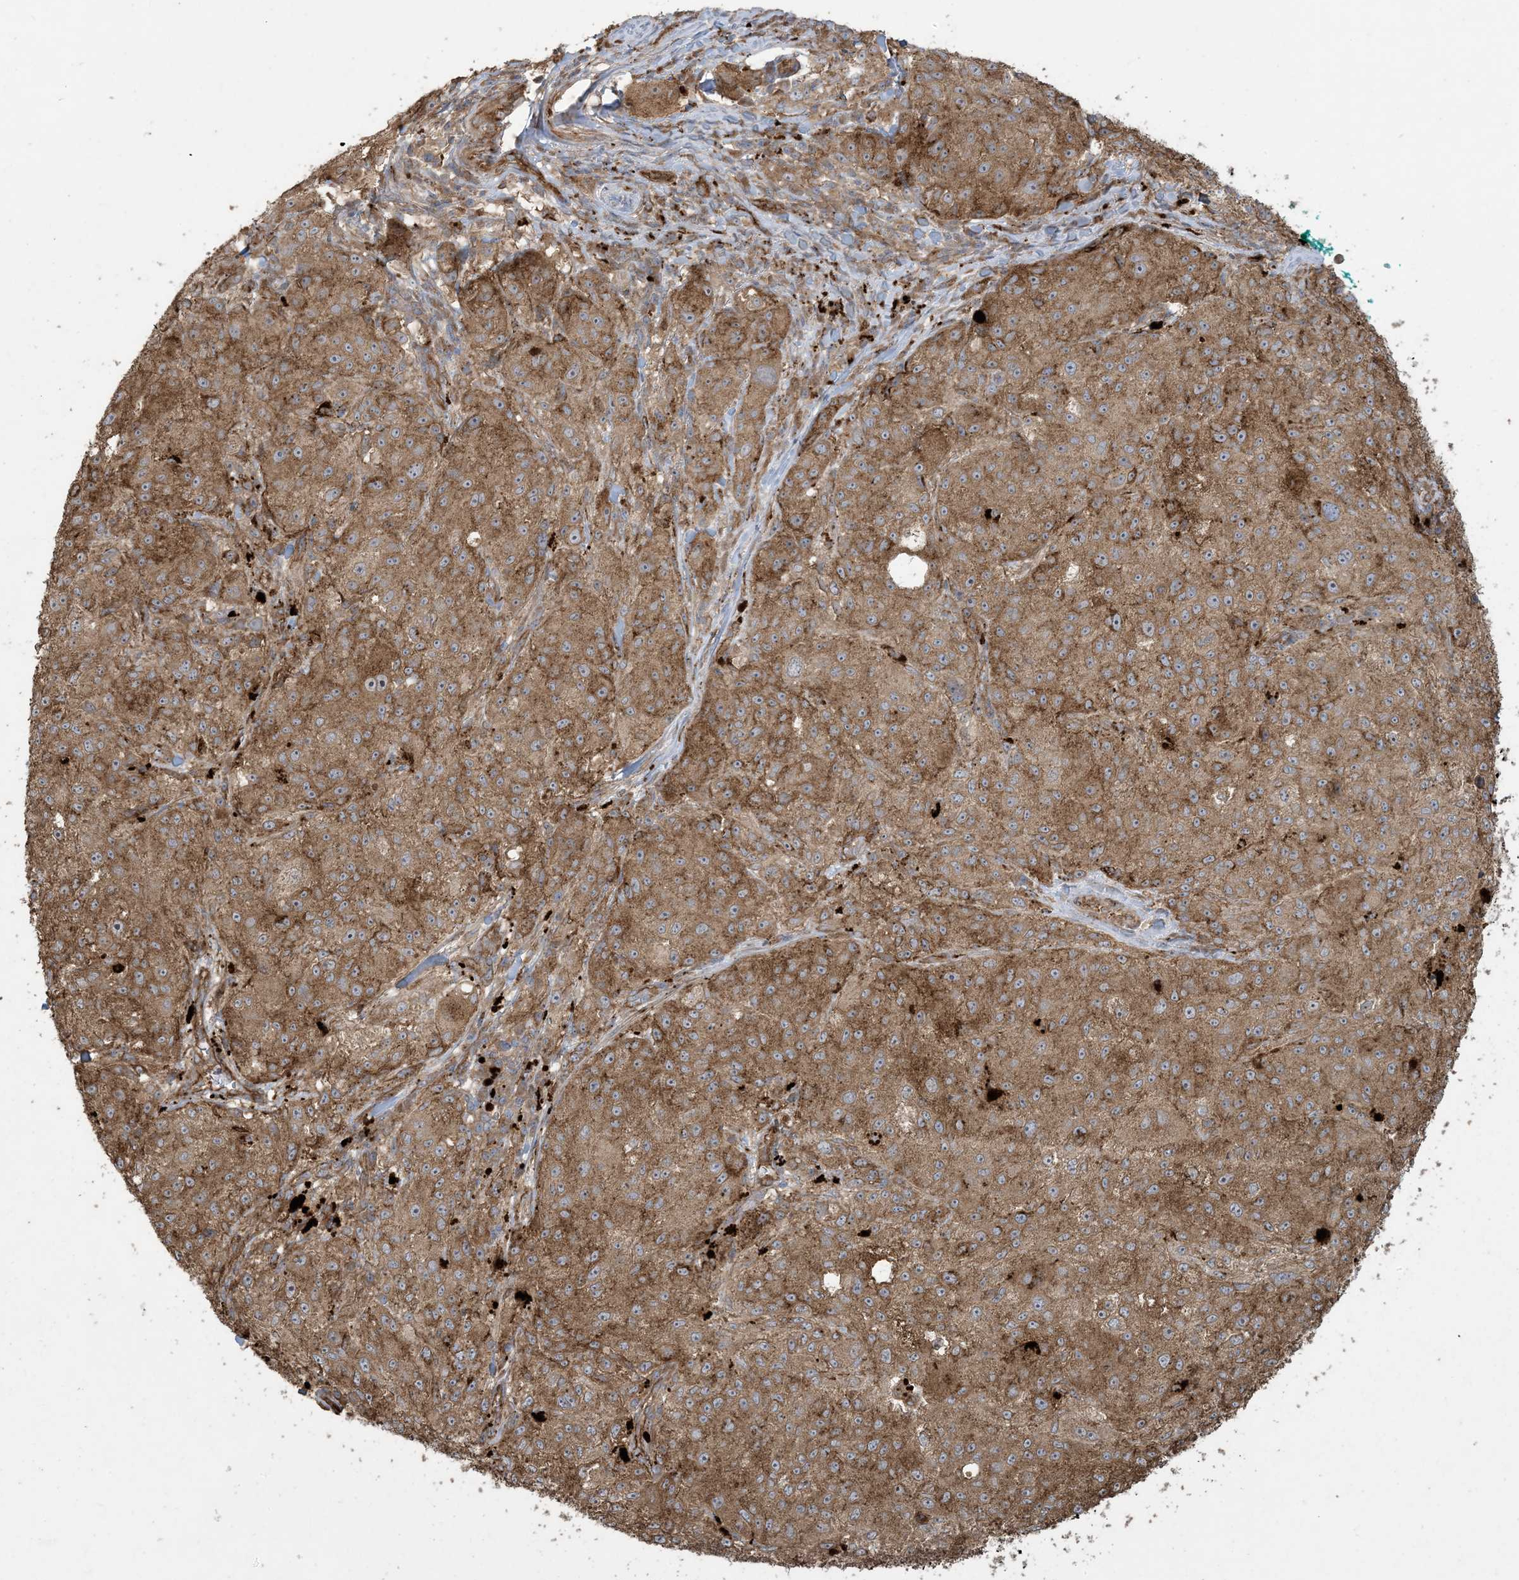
{"staining": {"intensity": "moderate", "quantity": ">75%", "location": "cytoplasmic/membranous"}, "tissue": "melanoma", "cell_type": "Tumor cells", "image_type": "cancer", "snomed": [{"axis": "morphology", "description": "Necrosis, NOS"}, {"axis": "morphology", "description": "Malignant melanoma, NOS"}, {"axis": "topography", "description": "Skin"}], "caption": "Protein staining by immunohistochemistry (IHC) exhibits moderate cytoplasmic/membranous positivity in about >75% of tumor cells in malignant melanoma. The staining is performed using DAB brown chromogen to label protein expression. The nuclei are counter-stained blue using hematoxylin.", "gene": "KLHL18", "patient": {"sex": "female", "age": 87}}